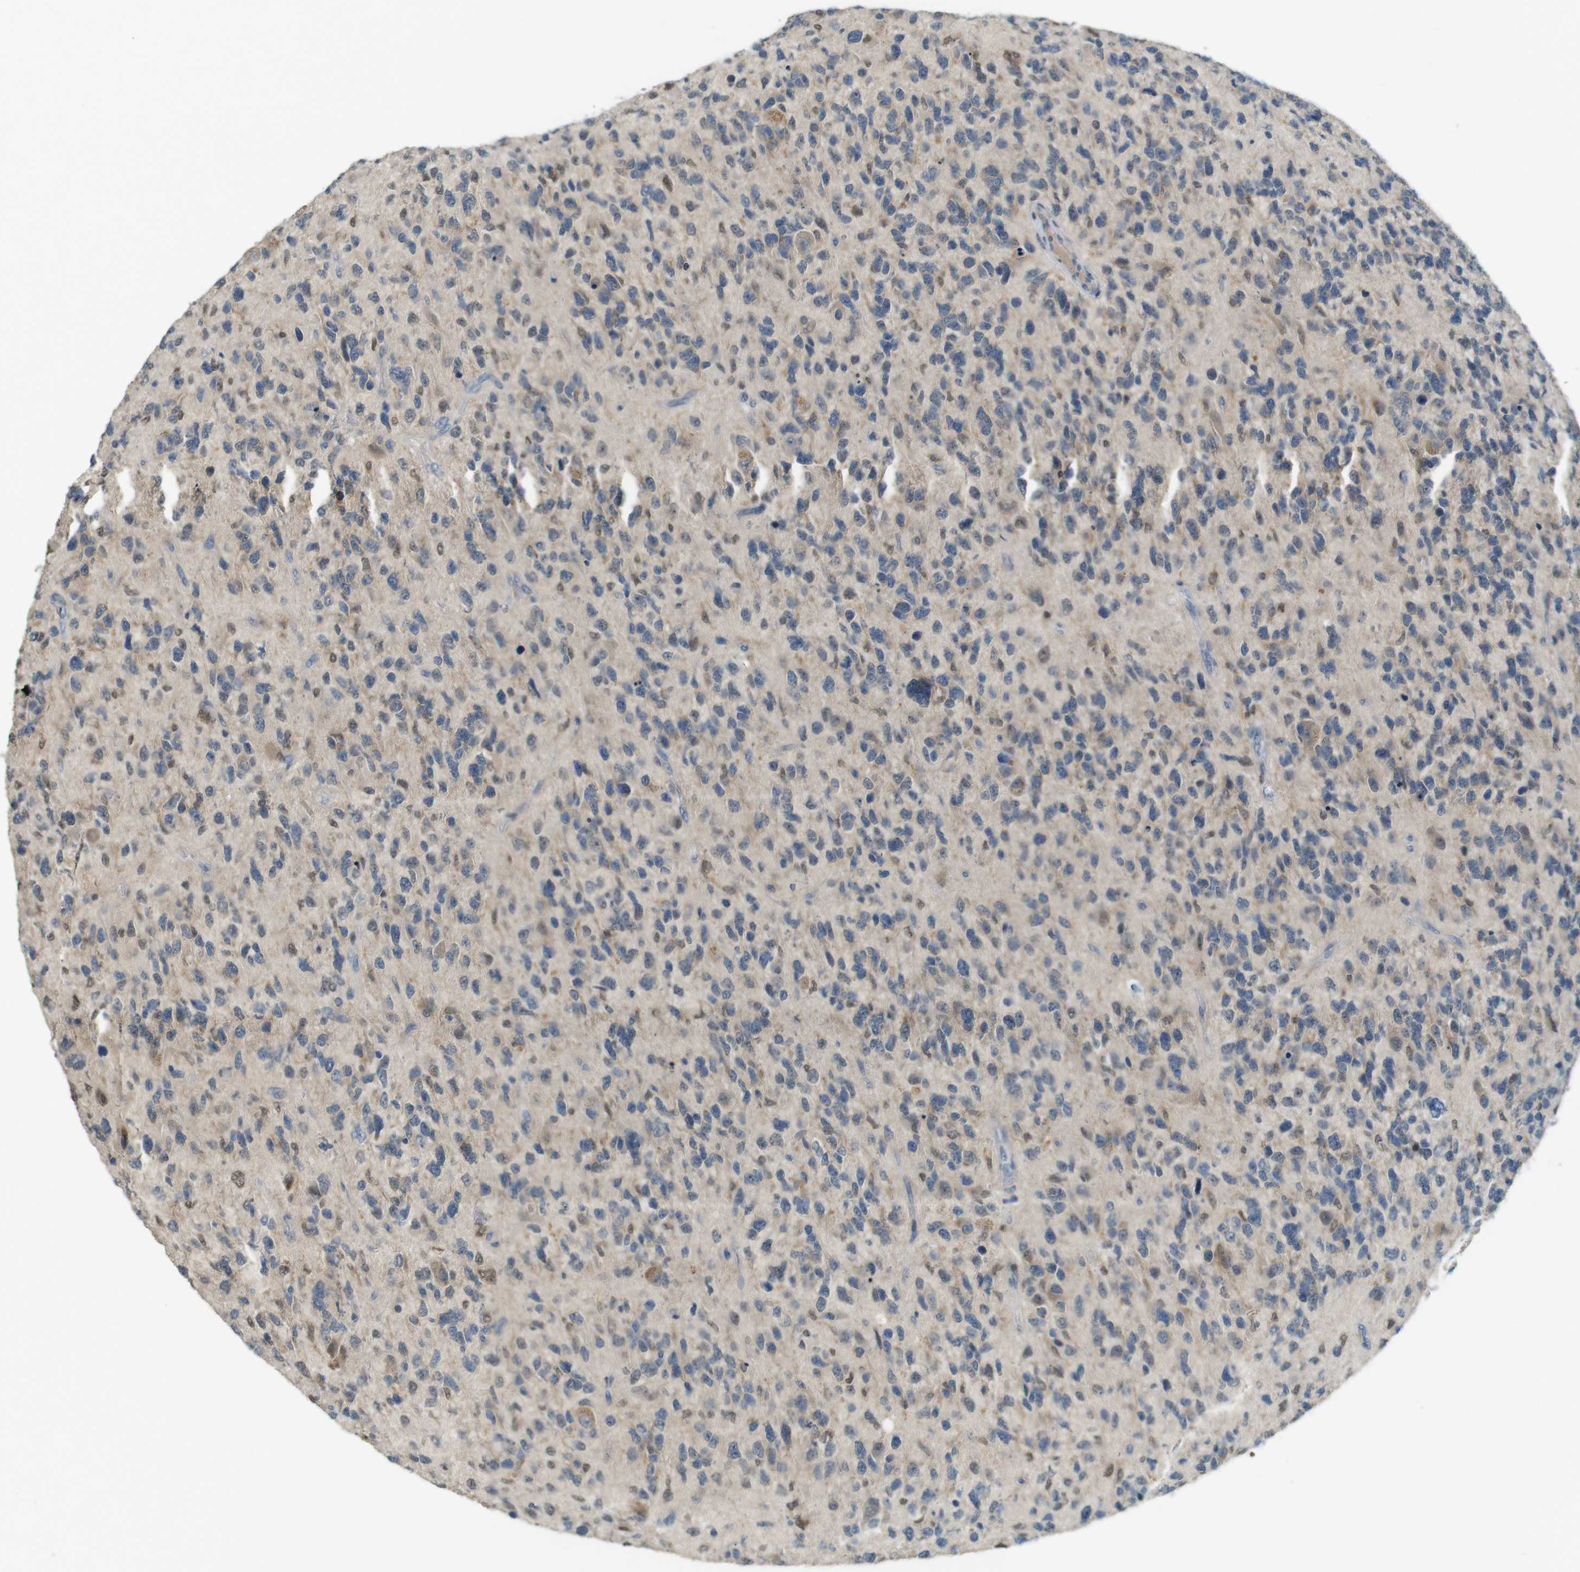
{"staining": {"intensity": "weak", "quantity": "<25%", "location": "cytoplasmic/membranous"}, "tissue": "glioma", "cell_type": "Tumor cells", "image_type": "cancer", "snomed": [{"axis": "morphology", "description": "Glioma, malignant, High grade"}, {"axis": "topography", "description": "Brain"}], "caption": "High magnification brightfield microscopy of glioma stained with DAB (brown) and counterstained with hematoxylin (blue): tumor cells show no significant staining.", "gene": "CDK14", "patient": {"sex": "female", "age": 58}}